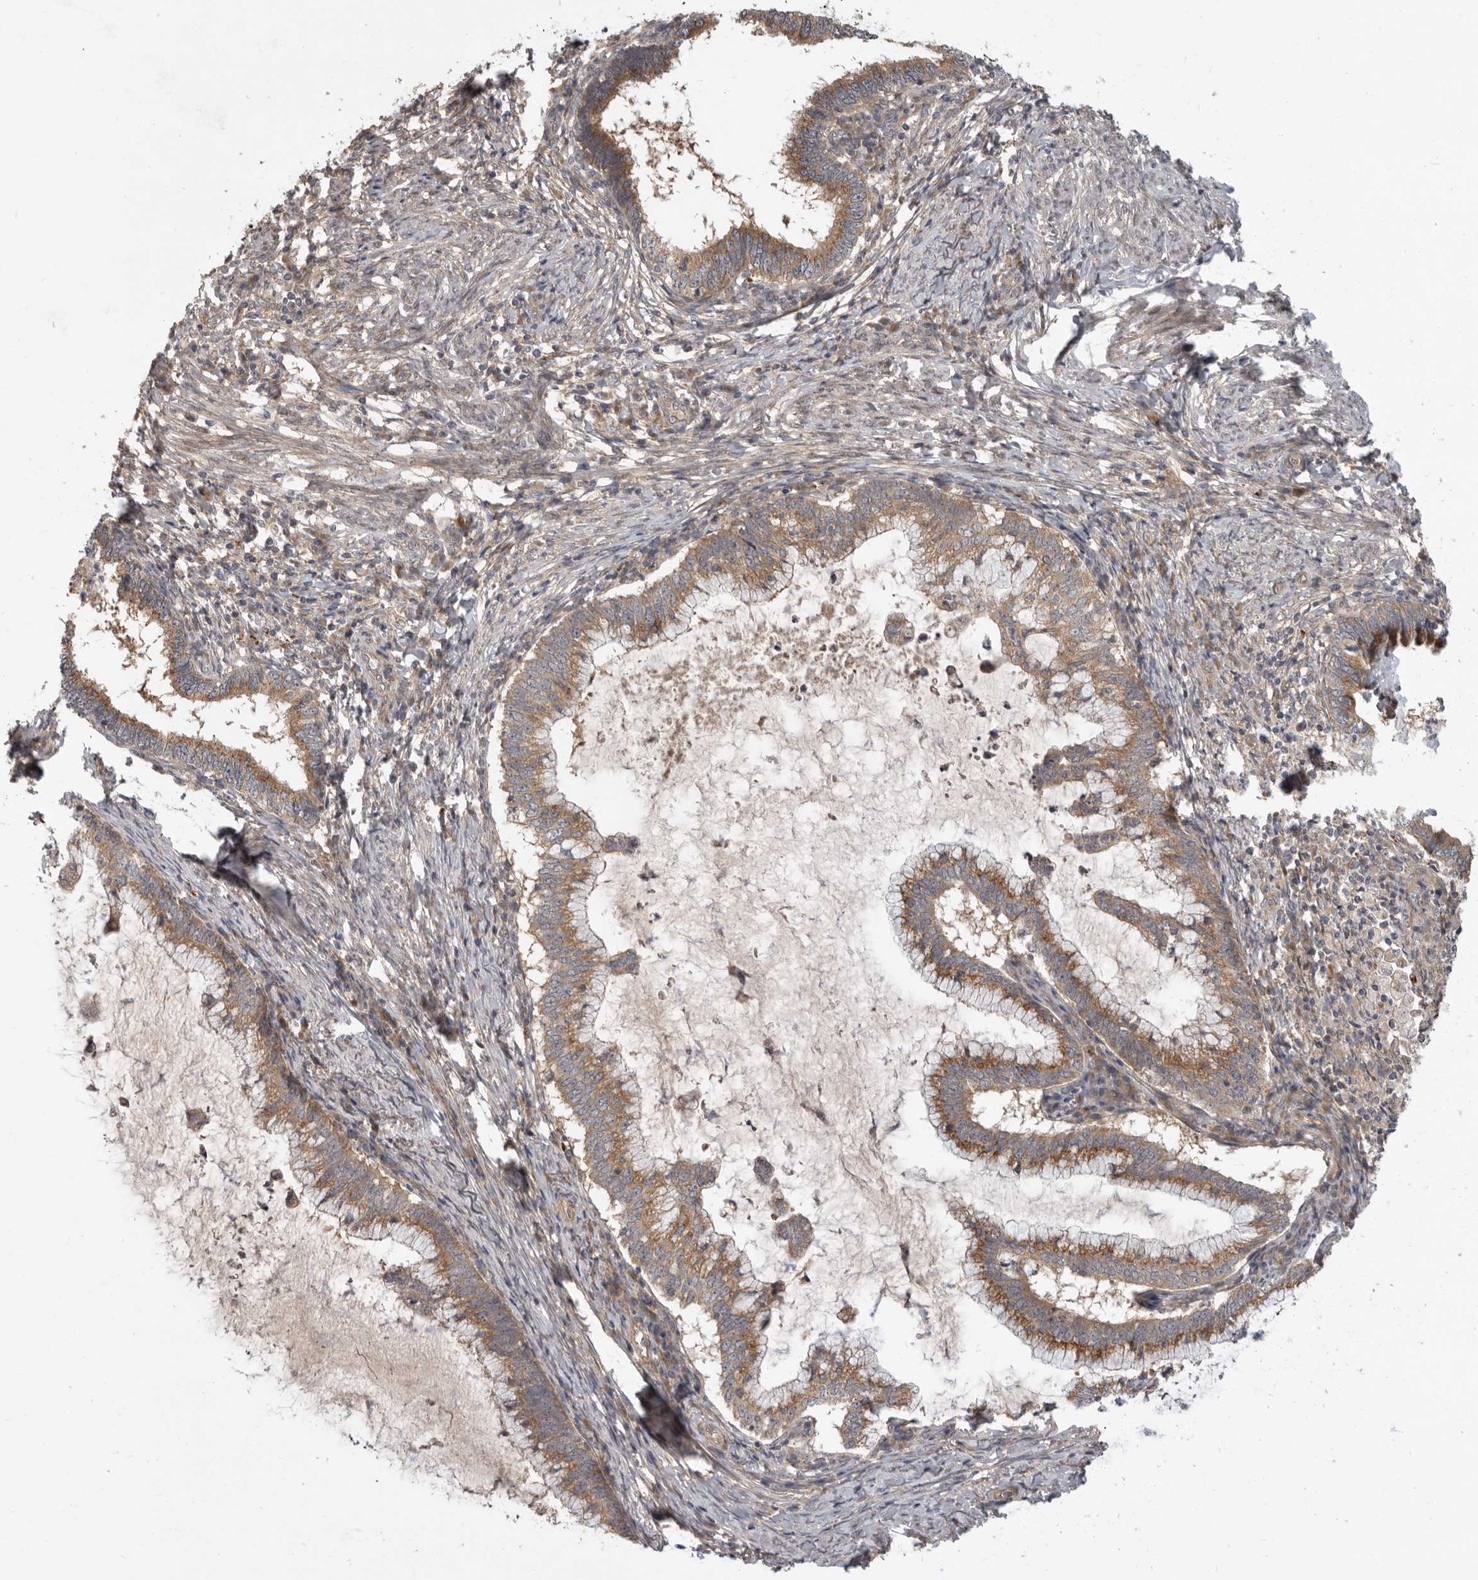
{"staining": {"intensity": "moderate", "quantity": ">75%", "location": "cytoplasmic/membranous"}, "tissue": "cervical cancer", "cell_type": "Tumor cells", "image_type": "cancer", "snomed": [{"axis": "morphology", "description": "Adenocarcinoma, NOS"}, {"axis": "topography", "description": "Cervix"}], "caption": "Cervical adenocarcinoma was stained to show a protein in brown. There is medium levels of moderate cytoplasmic/membranous expression in approximately >75% of tumor cells. (Brightfield microscopy of DAB IHC at high magnification).", "gene": "CUEDC1", "patient": {"sex": "female", "age": 36}}